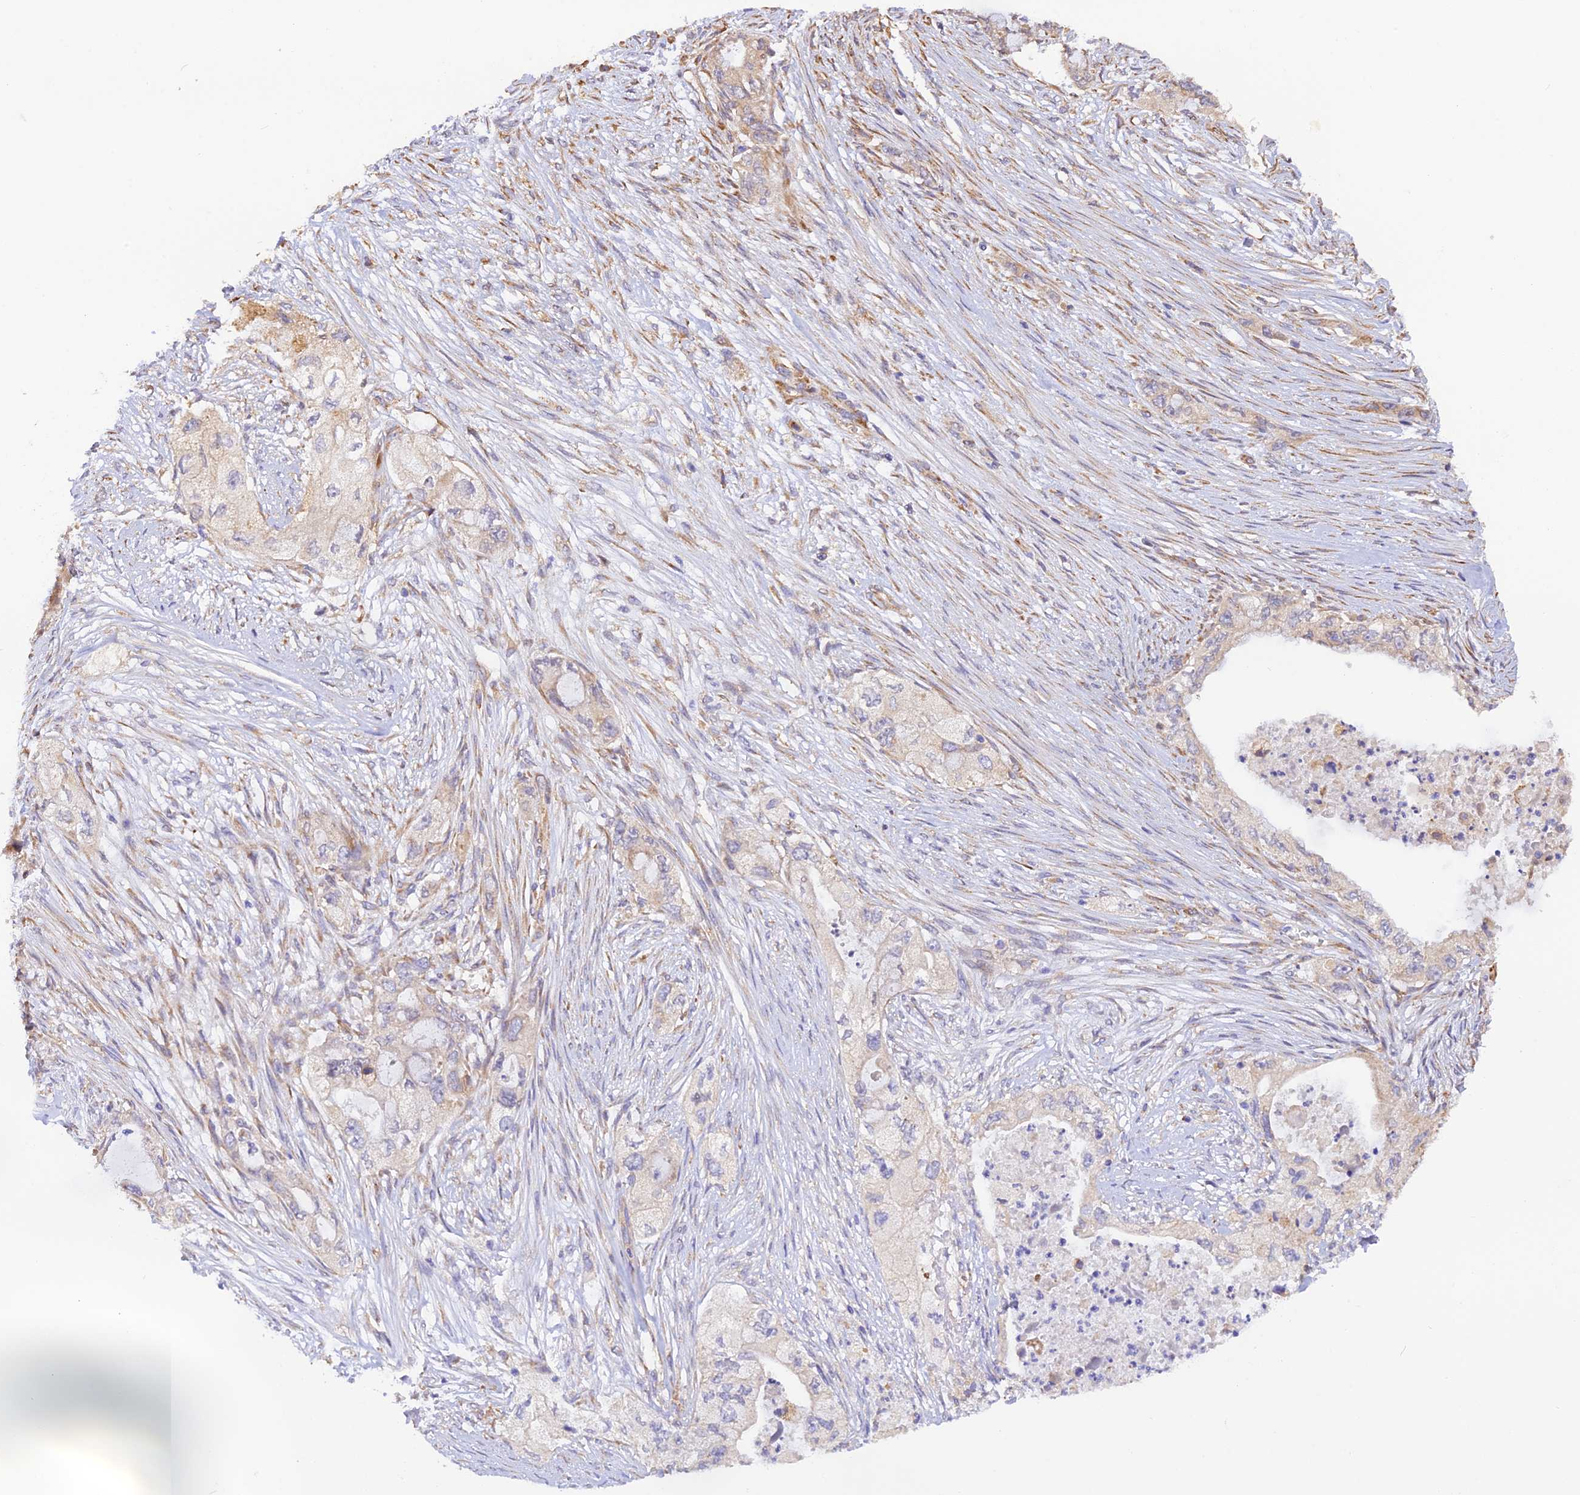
{"staining": {"intensity": "weak", "quantity": "<25%", "location": "cytoplasmic/membranous"}, "tissue": "pancreatic cancer", "cell_type": "Tumor cells", "image_type": "cancer", "snomed": [{"axis": "morphology", "description": "Adenocarcinoma, NOS"}, {"axis": "topography", "description": "Pancreas"}], "caption": "Human adenocarcinoma (pancreatic) stained for a protein using IHC displays no expression in tumor cells.", "gene": "RPL5", "patient": {"sex": "female", "age": 73}}